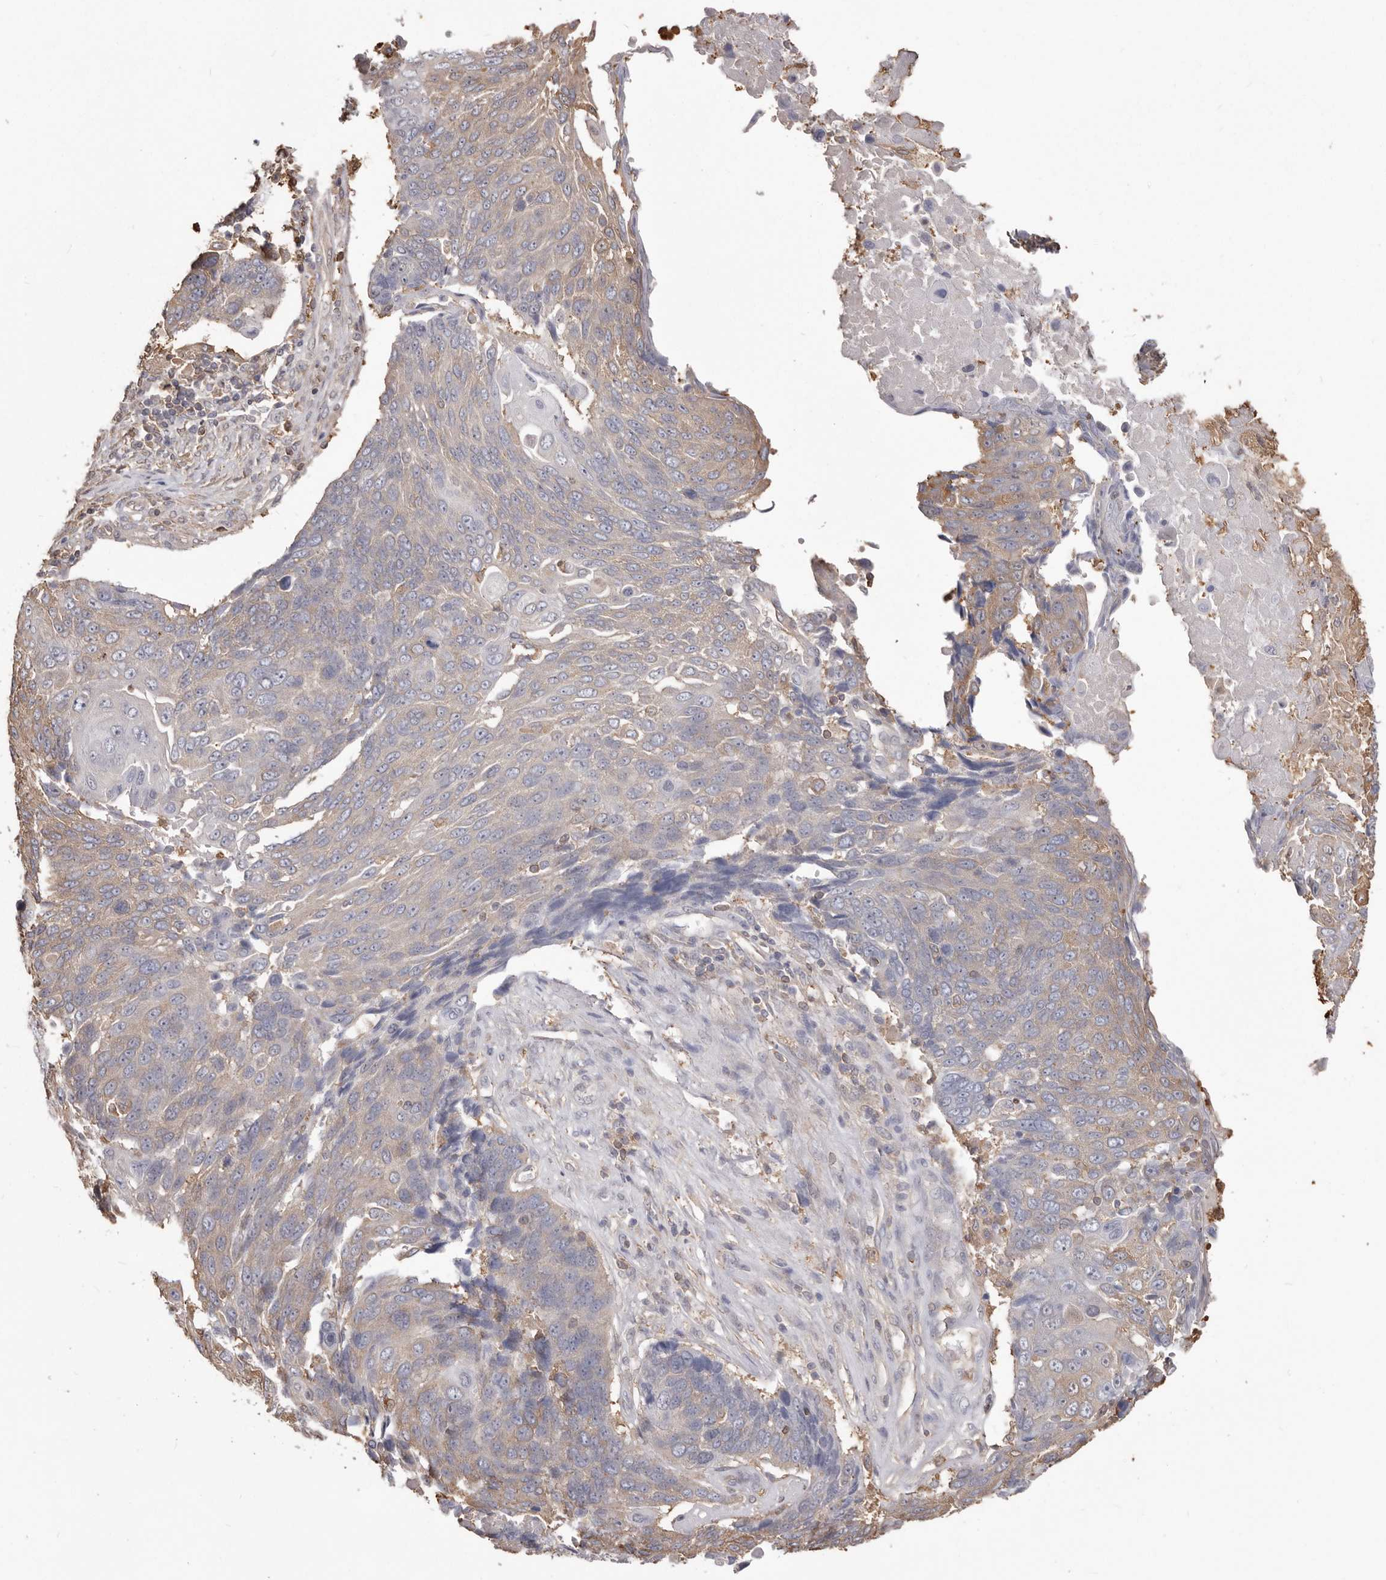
{"staining": {"intensity": "weak", "quantity": "<25%", "location": "cytoplasmic/membranous"}, "tissue": "lung cancer", "cell_type": "Tumor cells", "image_type": "cancer", "snomed": [{"axis": "morphology", "description": "Squamous cell carcinoma, NOS"}, {"axis": "topography", "description": "Lung"}], "caption": "Tumor cells show no significant protein expression in lung cancer.", "gene": "PKM", "patient": {"sex": "male", "age": 66}}